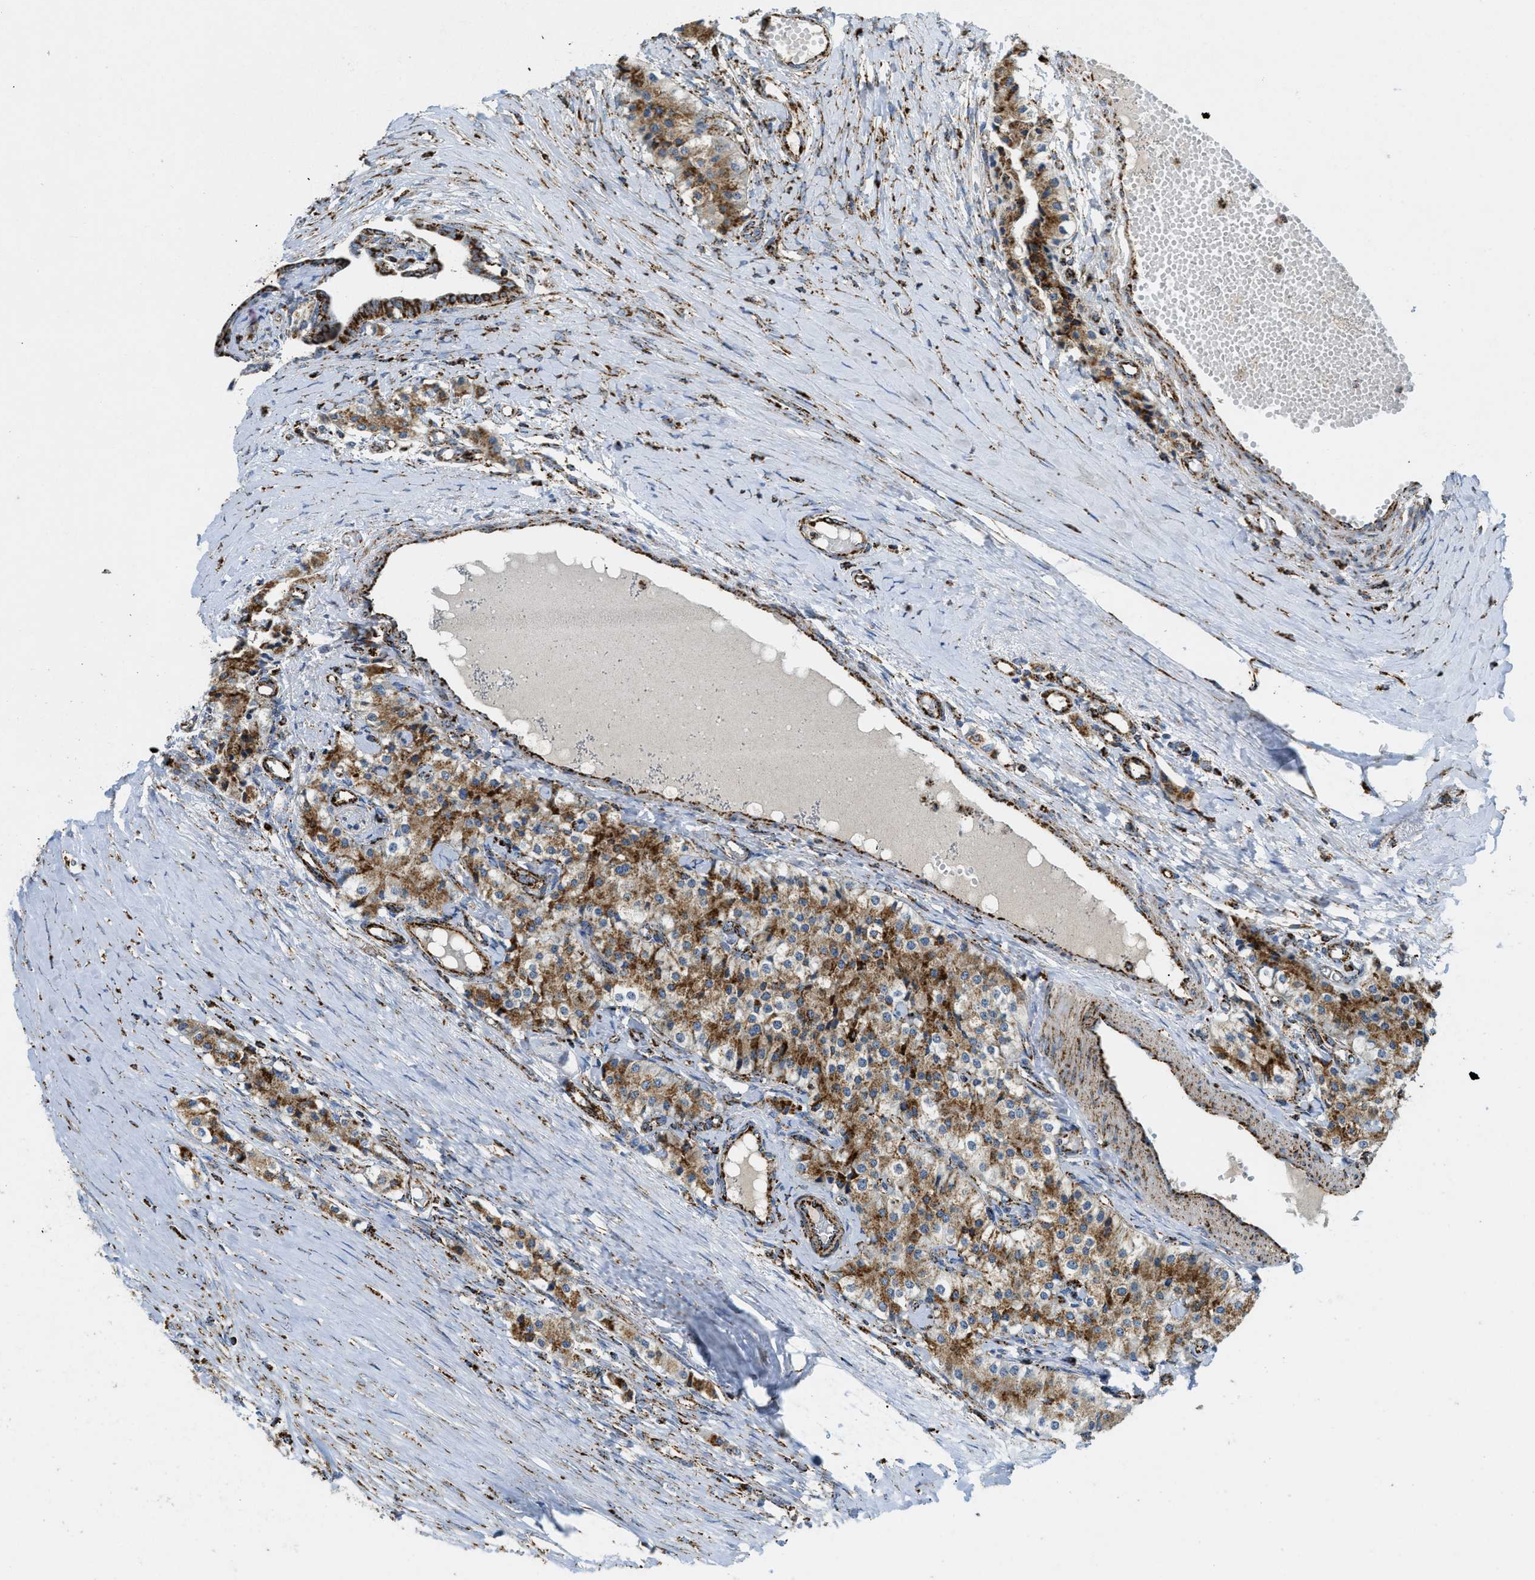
{"staining": {"intensity": "moderate", "quantity": ">75%", "location": "cytoplasmic/membranous"}, "tissue": "carcinoid", "cell_type": "Tumor cells", "image_type": "cancer", "snomed": [{"axis": "morphology", "description": "Carcinoid, malignant, NOS"}, {"axis": "topography", "description": "Colon"}], "caption": "Immunohistochemical staining of human carcinoid (malignant) displays moderate cytoplasmic/membranous protein expression in approximately >75% of tumor cells. (IHC, brightfield microscopy, high magnification).", "gene": "SQOR", "patient": {"sex": "female", "age": 52}}